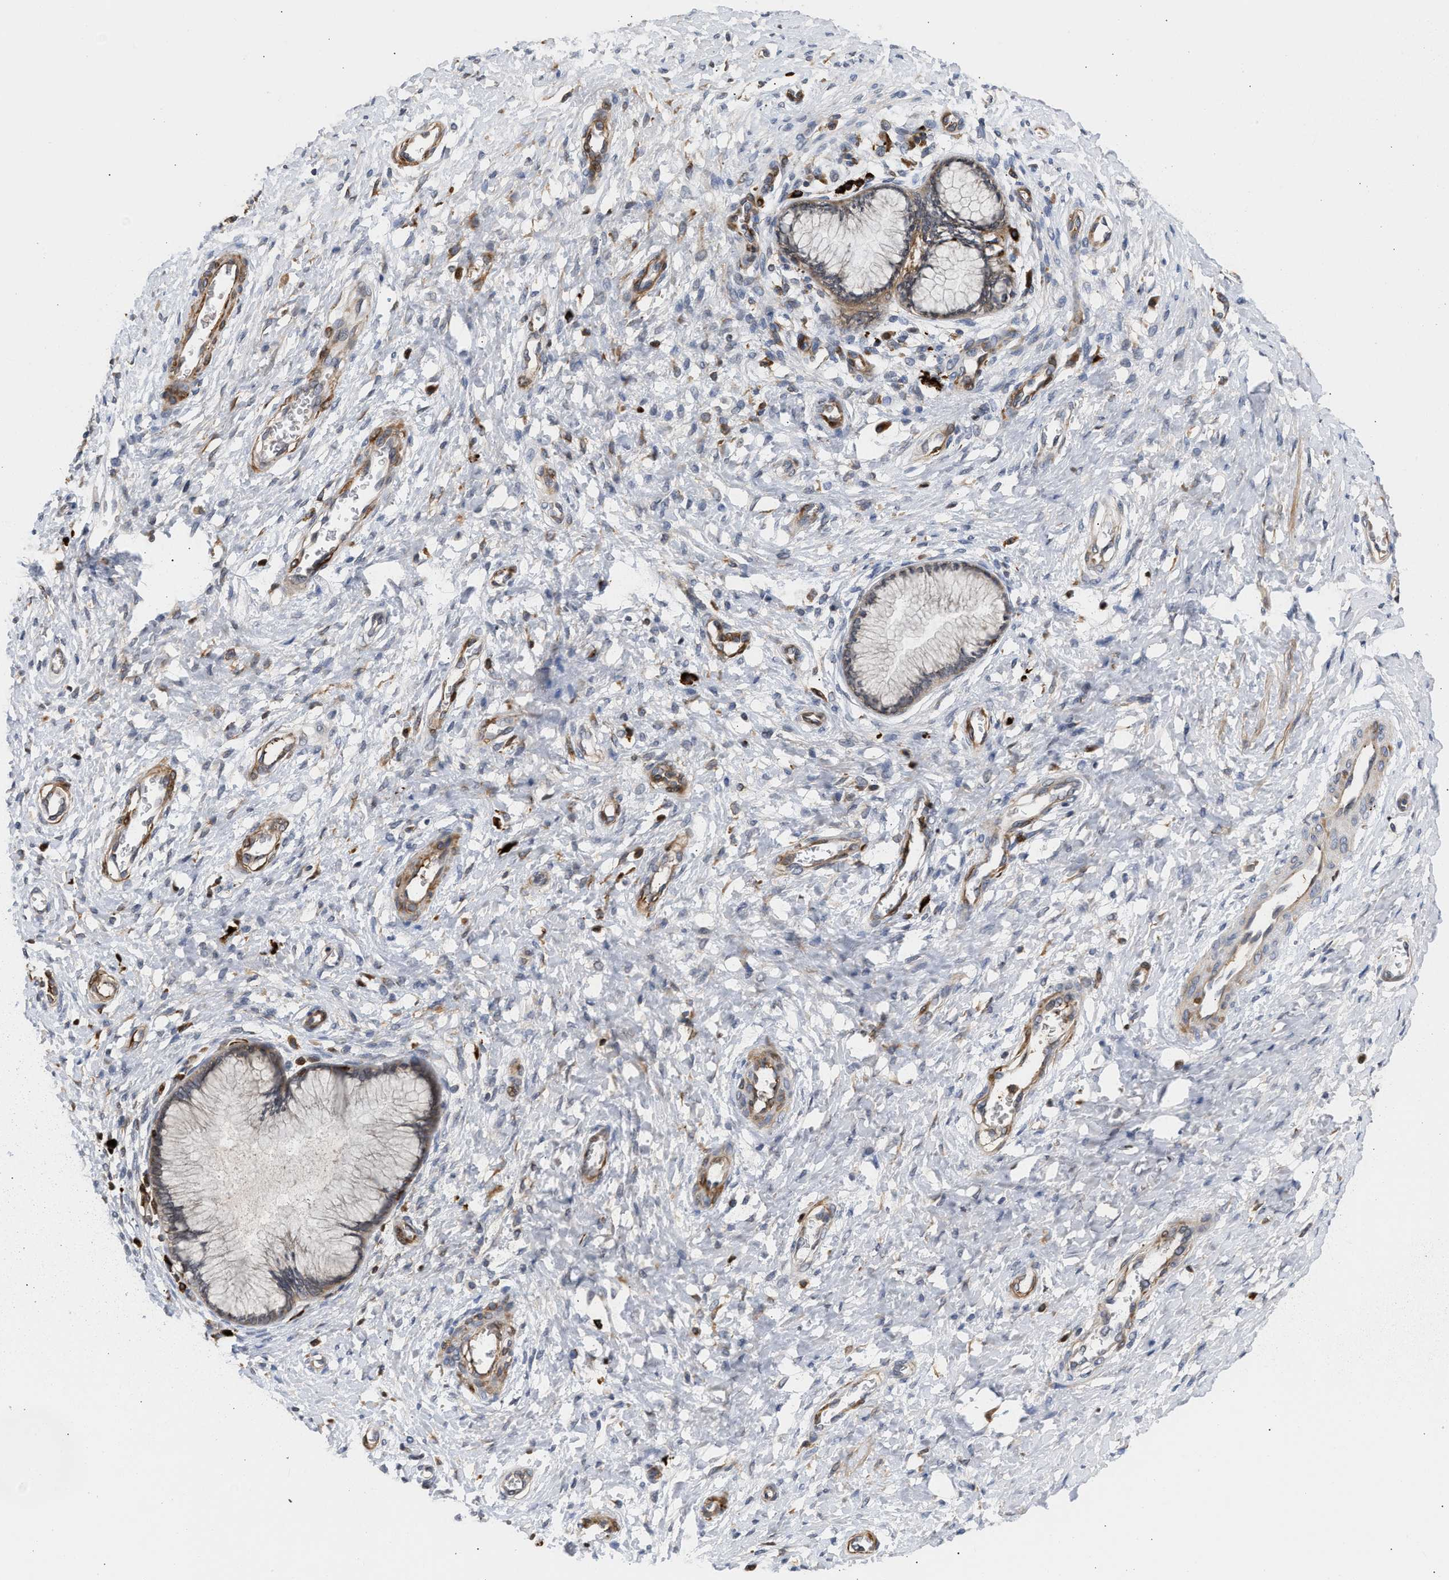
{"staining": {"intensity": "weak", "quantity": ">75%", "location": "cytoplasmic/membranous"}, "tissue": "cervix", "cell_type": "Glandular cells", "image_type": "normal", "snomed": [{"axis": "morphology", "description": "Normal tissue, NOS"}, {"axis": "topography", "description": "Cervix"}], "caption": "The image displays immunohistochemical staining of benign cervix. There is weak cytoplasmic/membranous expression is identified in approximately >75% of glandular cells.", "gene": "NUP62", "patient": {"sex": "female", "age": 55}}